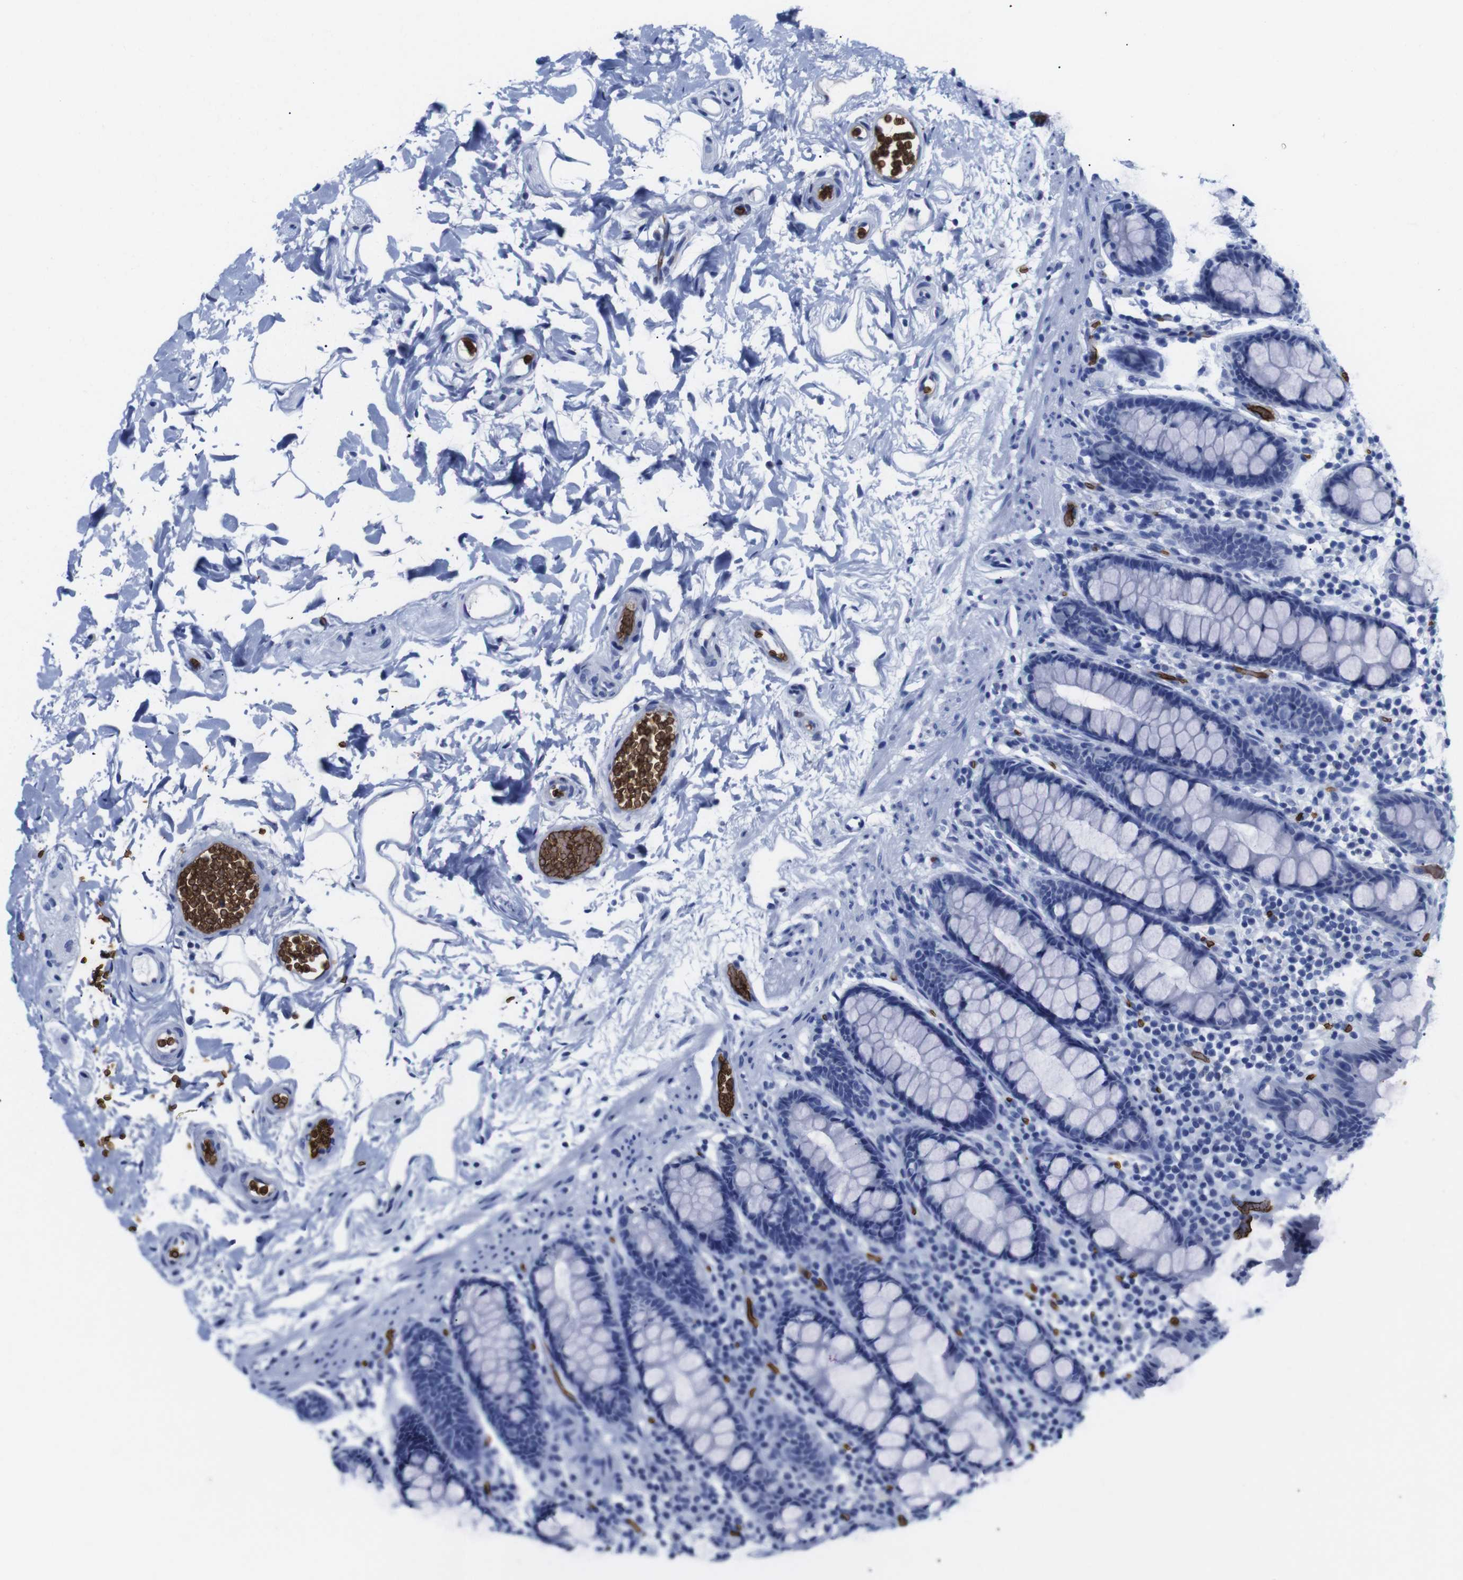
{"staining": {"intensity": "negative", "quantity": "none", "location": "none"}, "tissue": "colon", "cell_type": "Endothelial cells", "image_type": "normal", "snomed": [{"axis": "morphology", "description": "Normal tissue, NOS"}, {"axis": "topography", "description": "Colon"}], "caption": "Endothelial cells show no significant protein expression in benign colon. (DAB (3,3'-diaminobenzidine) IHC visualized using brightfield microscopy, high magnification).", "gene": "S1PR2", "patient": {"sex": "female", "age": 80}}